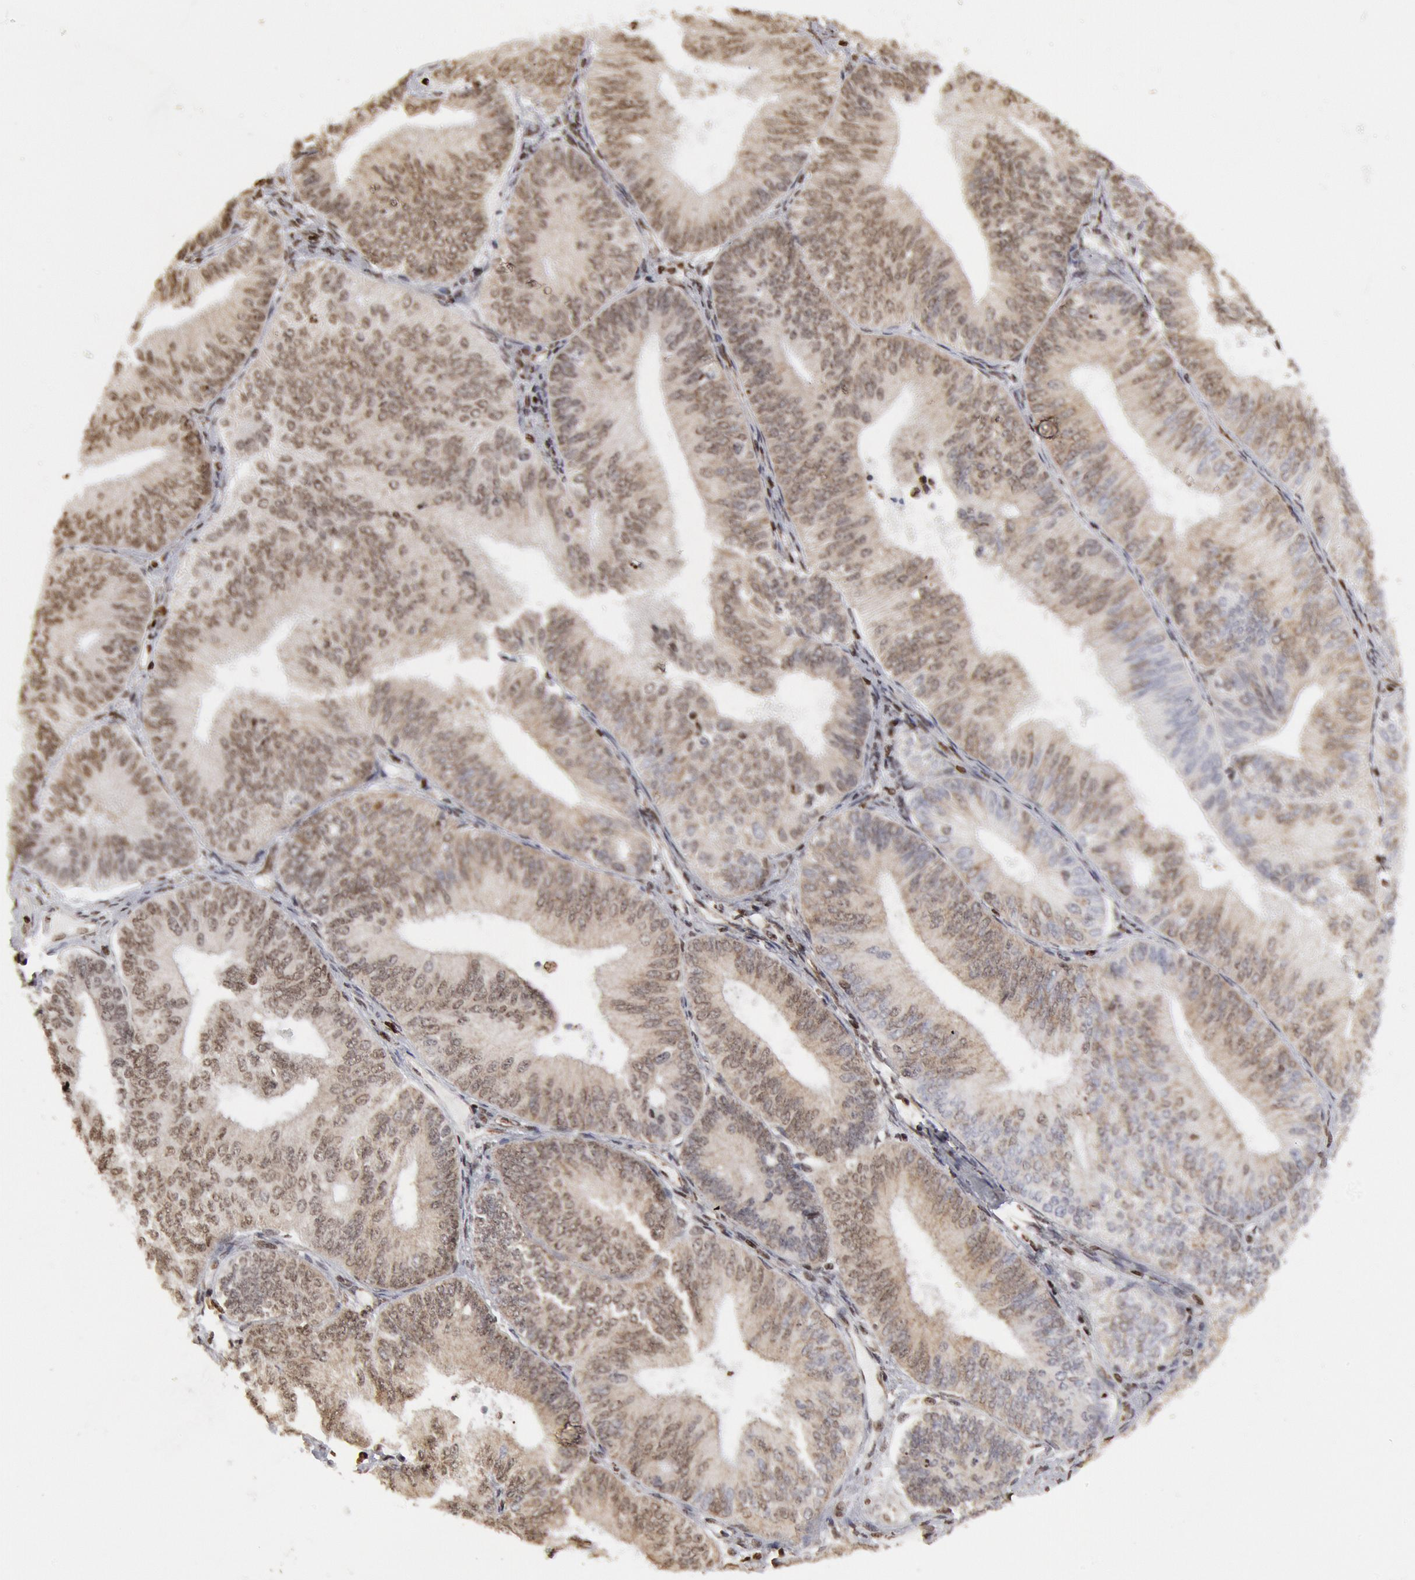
{"staining": {"intensity": "moderate", "quantity": ">75%", "location": "nuclear"}, "tissue": "endometrial cancer", "cell_type": "Tumor cells", "image_type": "cancer", "snomed": [{"axis": "morphology", "description": "Adenocarcinoma, NOS"}, {"axis": "topography", "description": "Endometrium"}], "caption": "A high-resolution micrograph shows immunohistochemistry (IHC) staining of endometrial cancer, which shows moderate nuclear staining in about >75% of tumor cells.", "gene": "SUB1", "patient": {"sex": "female", "age": 55}}